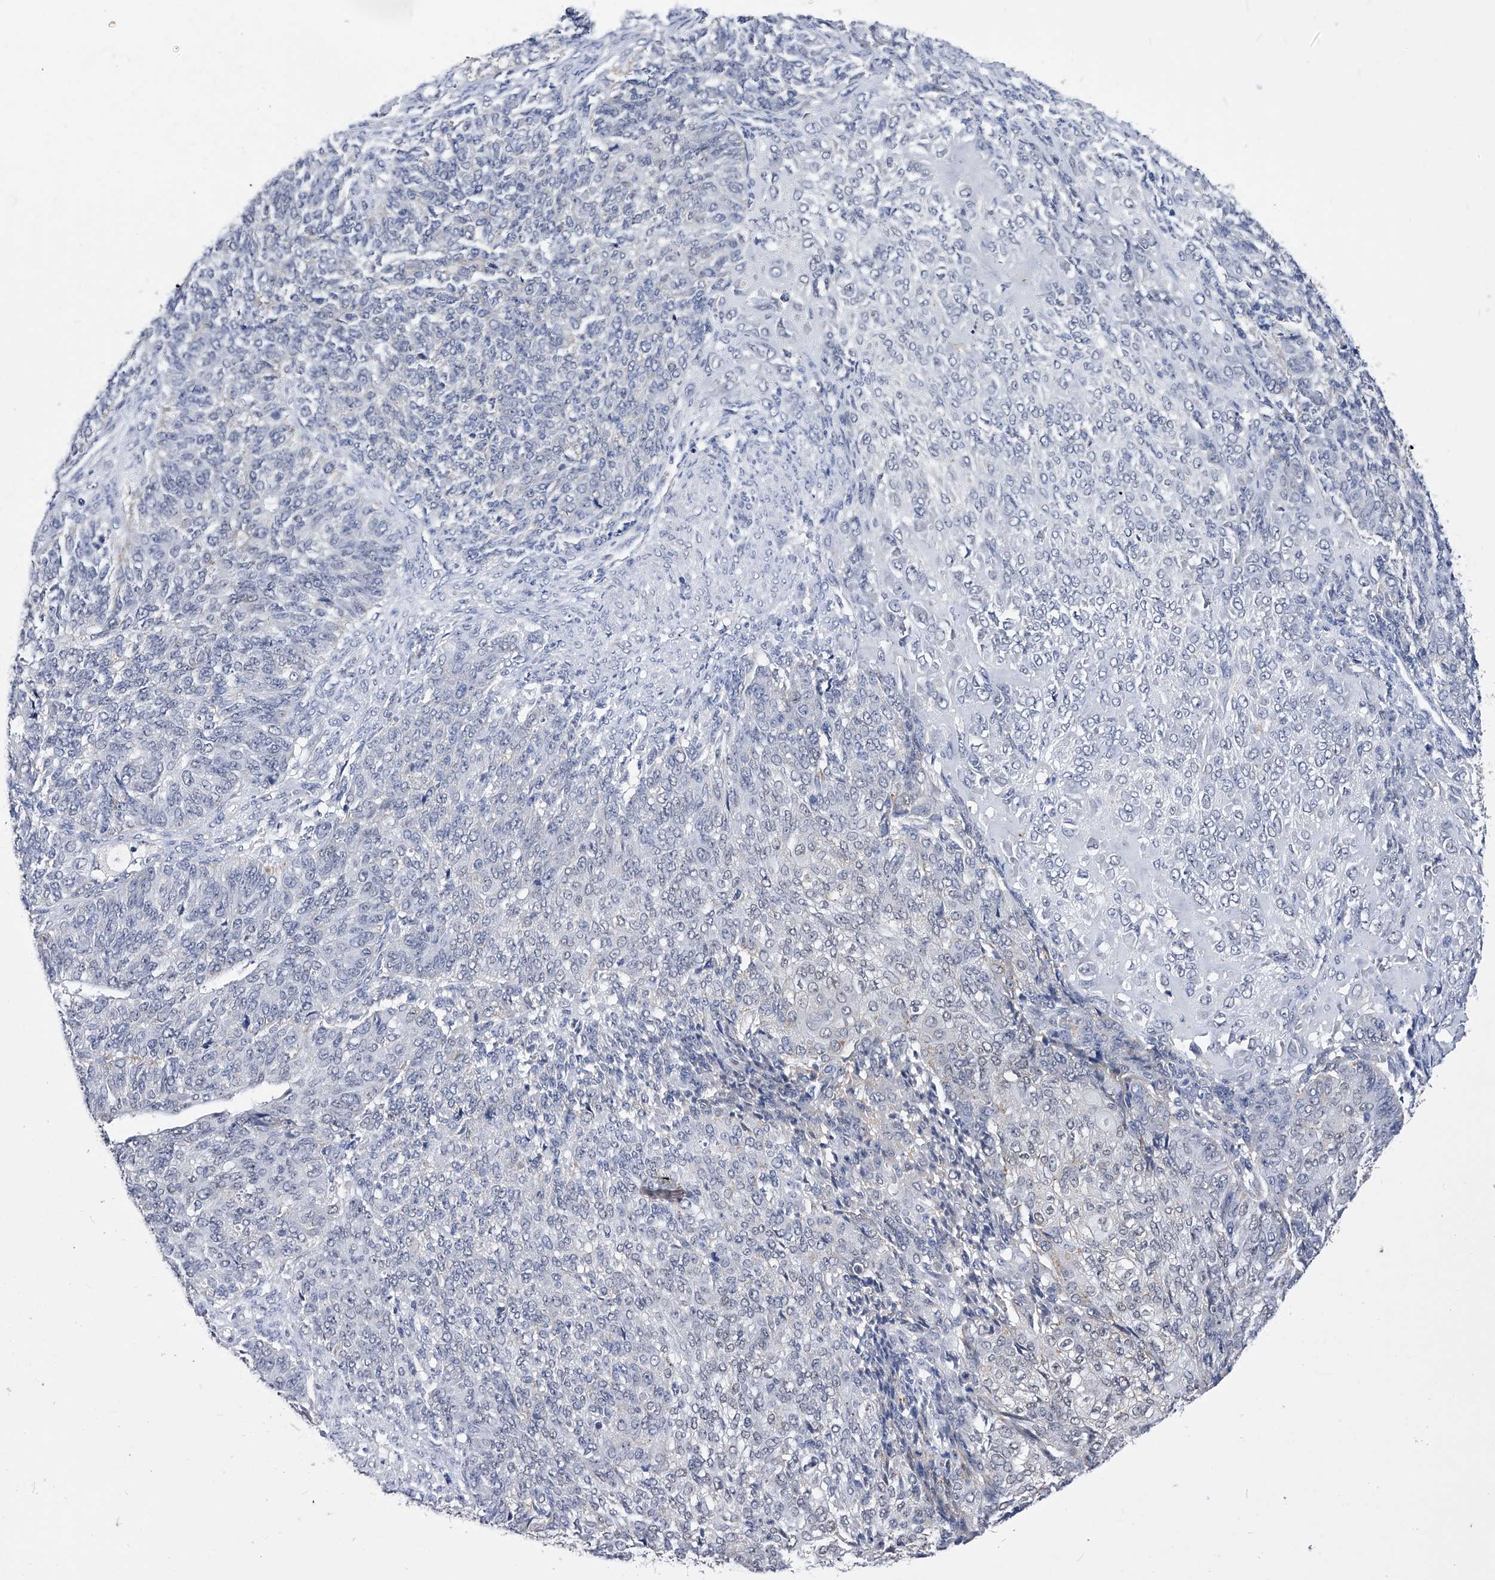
{"staining": {"intensity": "weak", "quantity": "<25%", "location": "nuclear"}, "tissue": "endometrial cancer", "cell_type": "Tumor cells", "image_type": "cancer", "snomed": [{"axis": "morphology", "description": "Adenocarcinoma, NOS"}, {"axis": "topography", "description": "Endometrium"}], "caption": "Protein analysis of adenocarcinoma (endometrial) displays no significant expression in tumor cells. (Brightfield microscopy of DAB (3,3'-diaminobenzidine) immunohistochemistry at high magnification).", "gene": "ZNF529", "patient": {"sex": "female", "age": 32}}